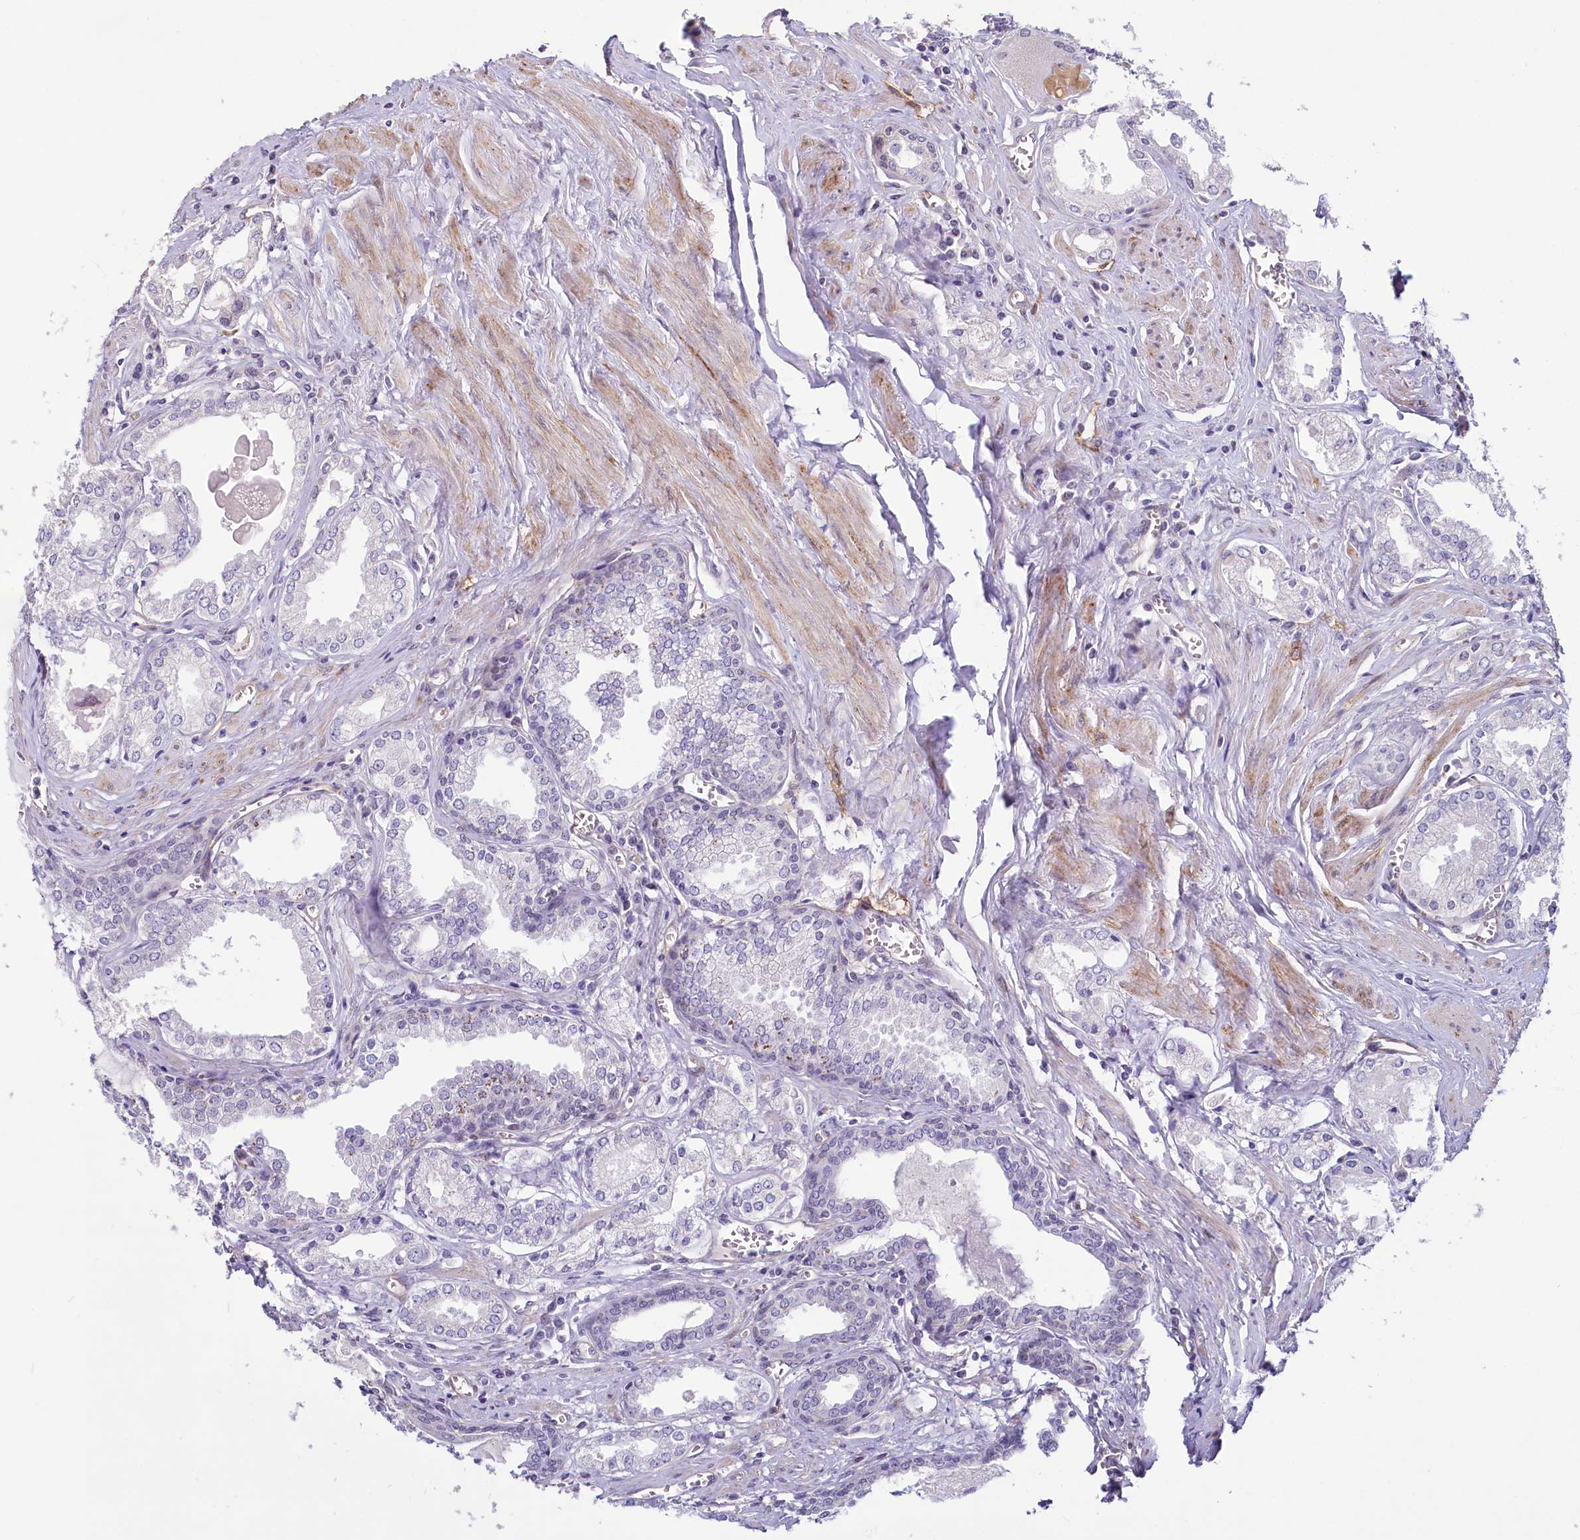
{"staining": {"intensity": "negative", "quantity": "none", "location": "none"}, "tissue": "prostate cancer", "cell_type": "Tumor cells", "image_type": "cancer", "snomed": [{"axis": "morphology", "description": "Adenocarcinoma, Low grade"}, {"axis": "topography", "description": "Prostate"}], "caption": "DAB (3,3'-diaminobenzidine) immunohistochemical staining of human prostate cancer displays no significant positivity in tumor cells. (Brightfield microscopy of DAB (3,3'-diaminobenzidine) immunohistochemistry (IHC) at high magnification).", "gene": "PROCR", "patient": {"sex": "male", "age": 60}}